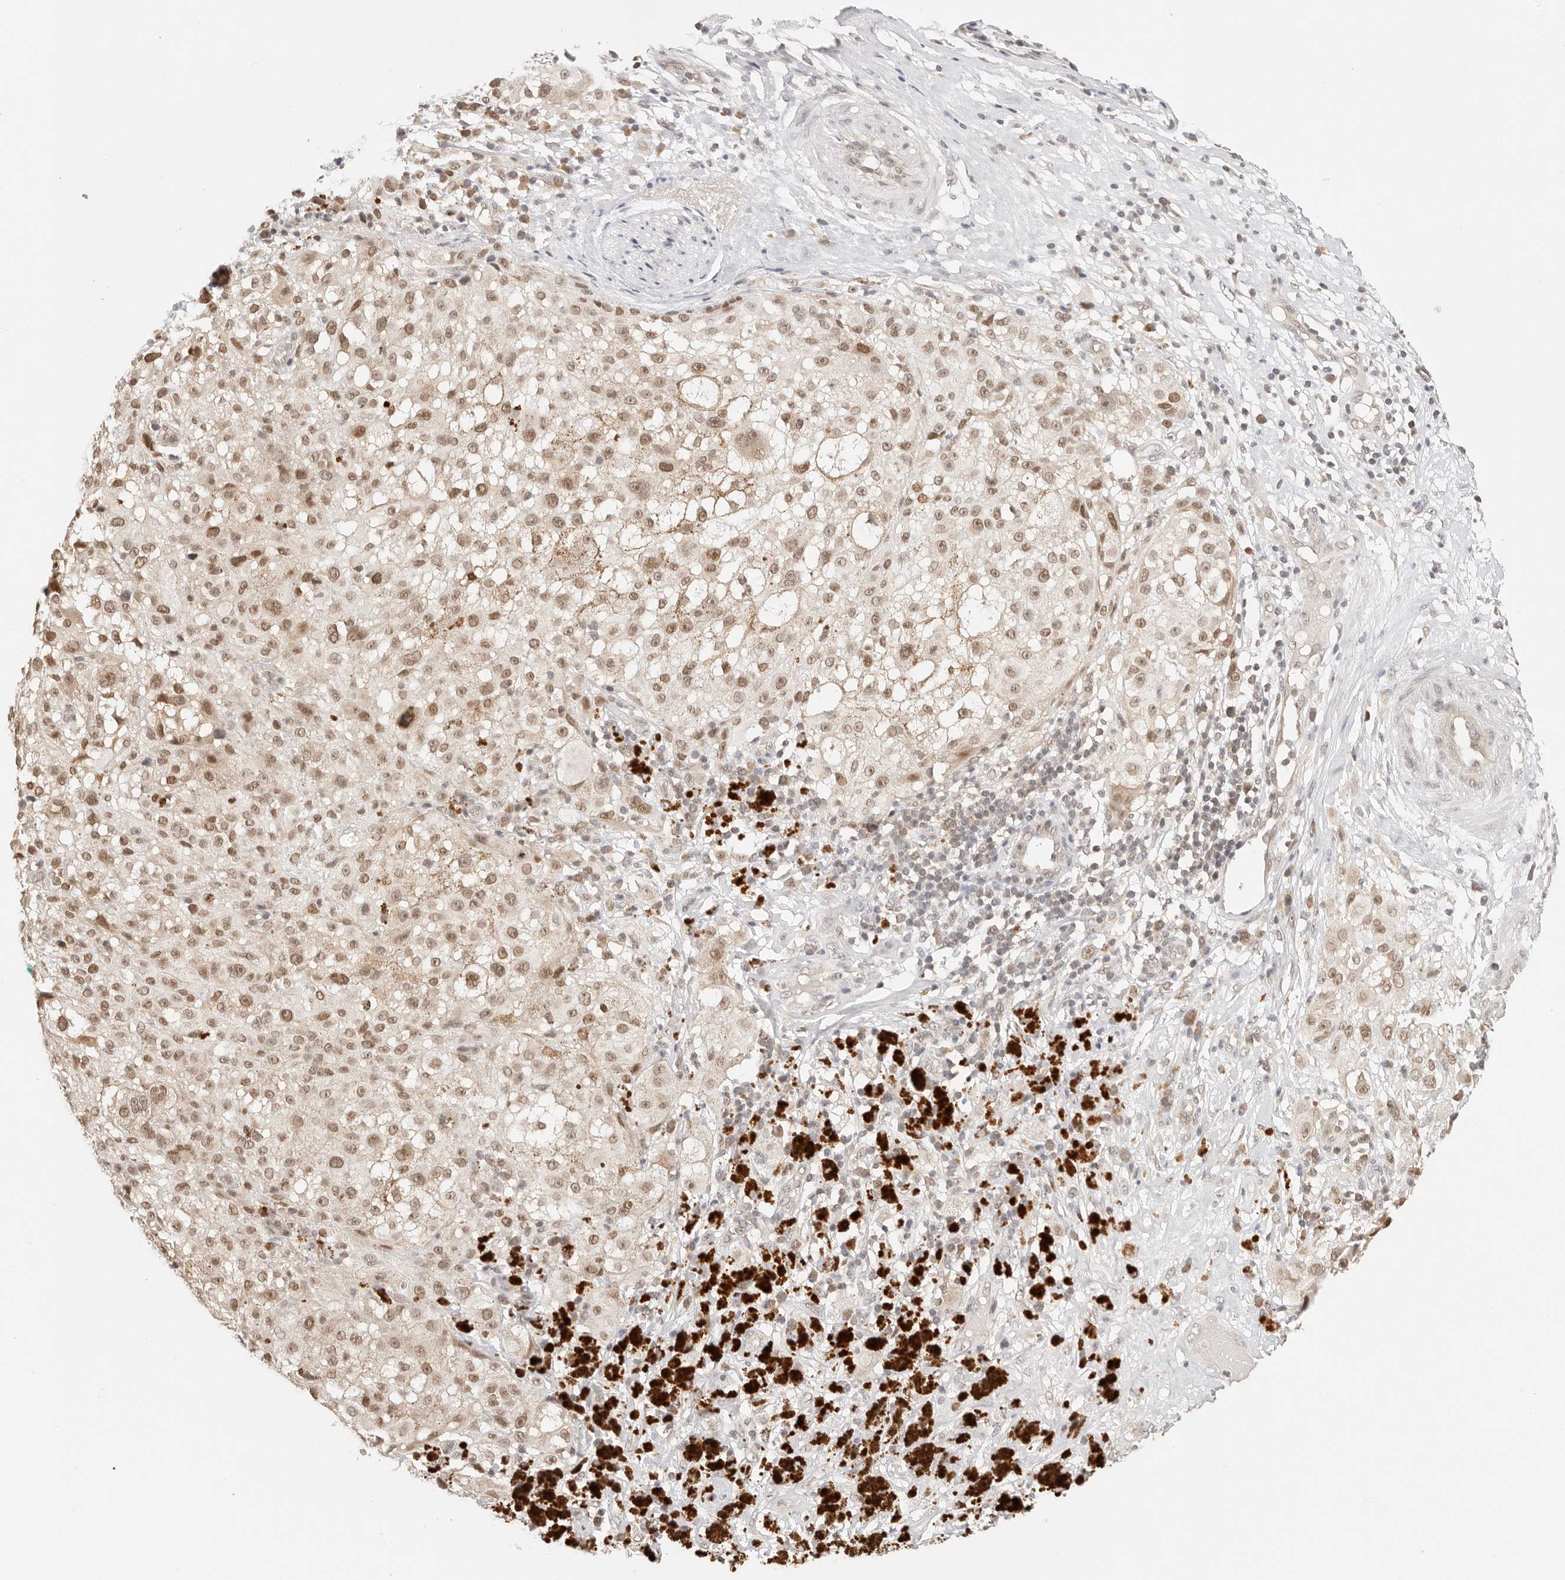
{"staining": {"intensity": "moderate", "quantity": ">75%", "location": "nuclear"}, "tissue": "melanoma", "cell_type": "Tumor cells", "image_type": "cancer", "snomed": [{"axis": "morphology", "description": "Necrosis, NOS"}, {"axis": "morphology", "description": "Malignant melanoma, NOS"}, {"axis": "topography", "description": "Skin"}], "caption": "Malignant melanoma stained with a brown dye displays moderate nuclear positive expression in about >75% of tumor cells.", "gene": "RFC3", "patient": {"sex": "female", "age": 87}}